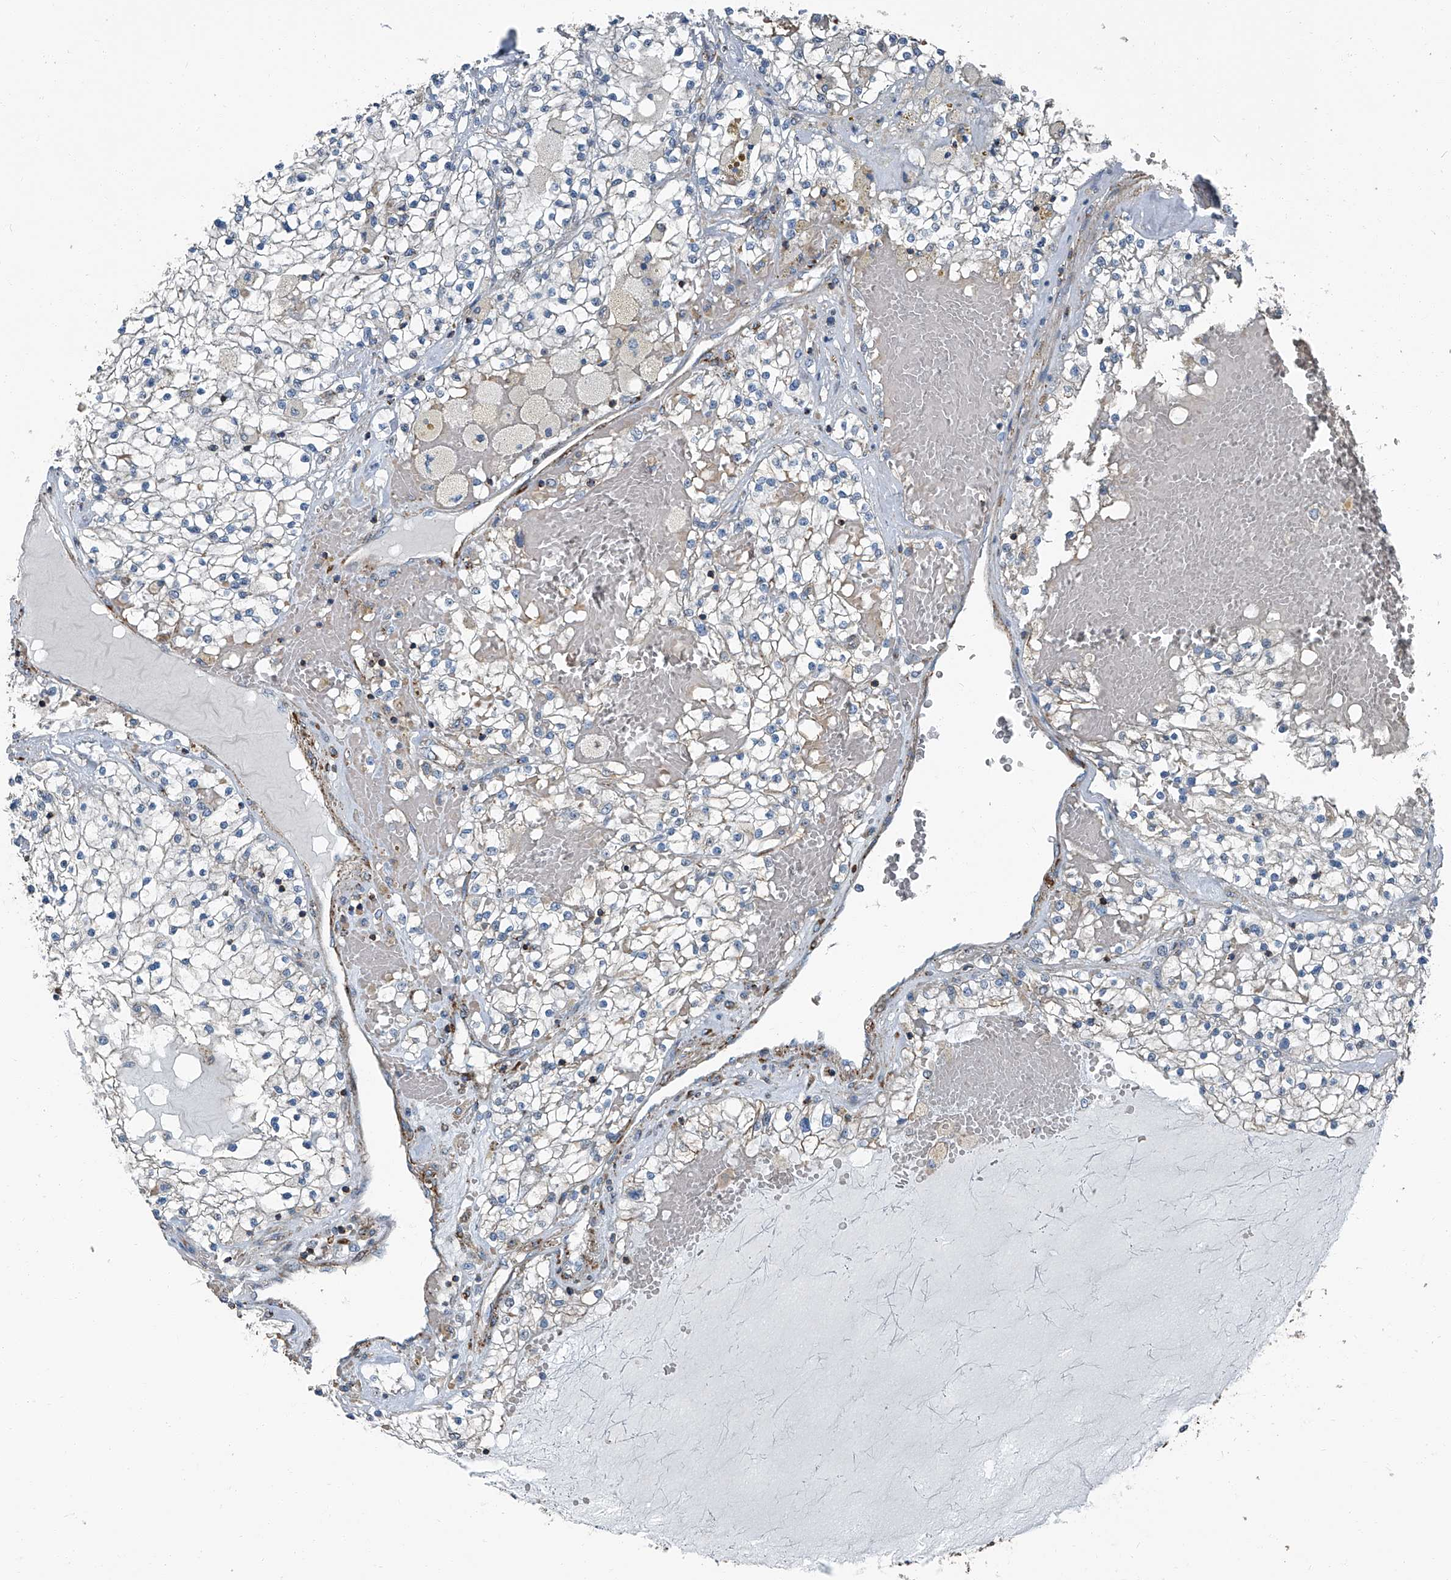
{"staining": {"intensity": "negative", "quantity": "none", "location": "none"}, "tissue": "renal cancer", "cell_type": "Tumor cells", "image_type": "cancer", "snomed": [{"axis": "morphology", "description": "Normal tissue, NOS"}, {"axis": "morphology", "description": "Adenocarcinoma, NOS"}, {"axis": "topography", "description": "Kidney"}], "caption": "IHC image of neoplastic tissue: human renal cancer (adenocarcinoma) stained with DAB (3,3'-diaminobenzidine) demonstrates no significant protein staining in tumor cells.", "gene": "SEPTIN7", "patient": {"sex": "male", "age": 68}}